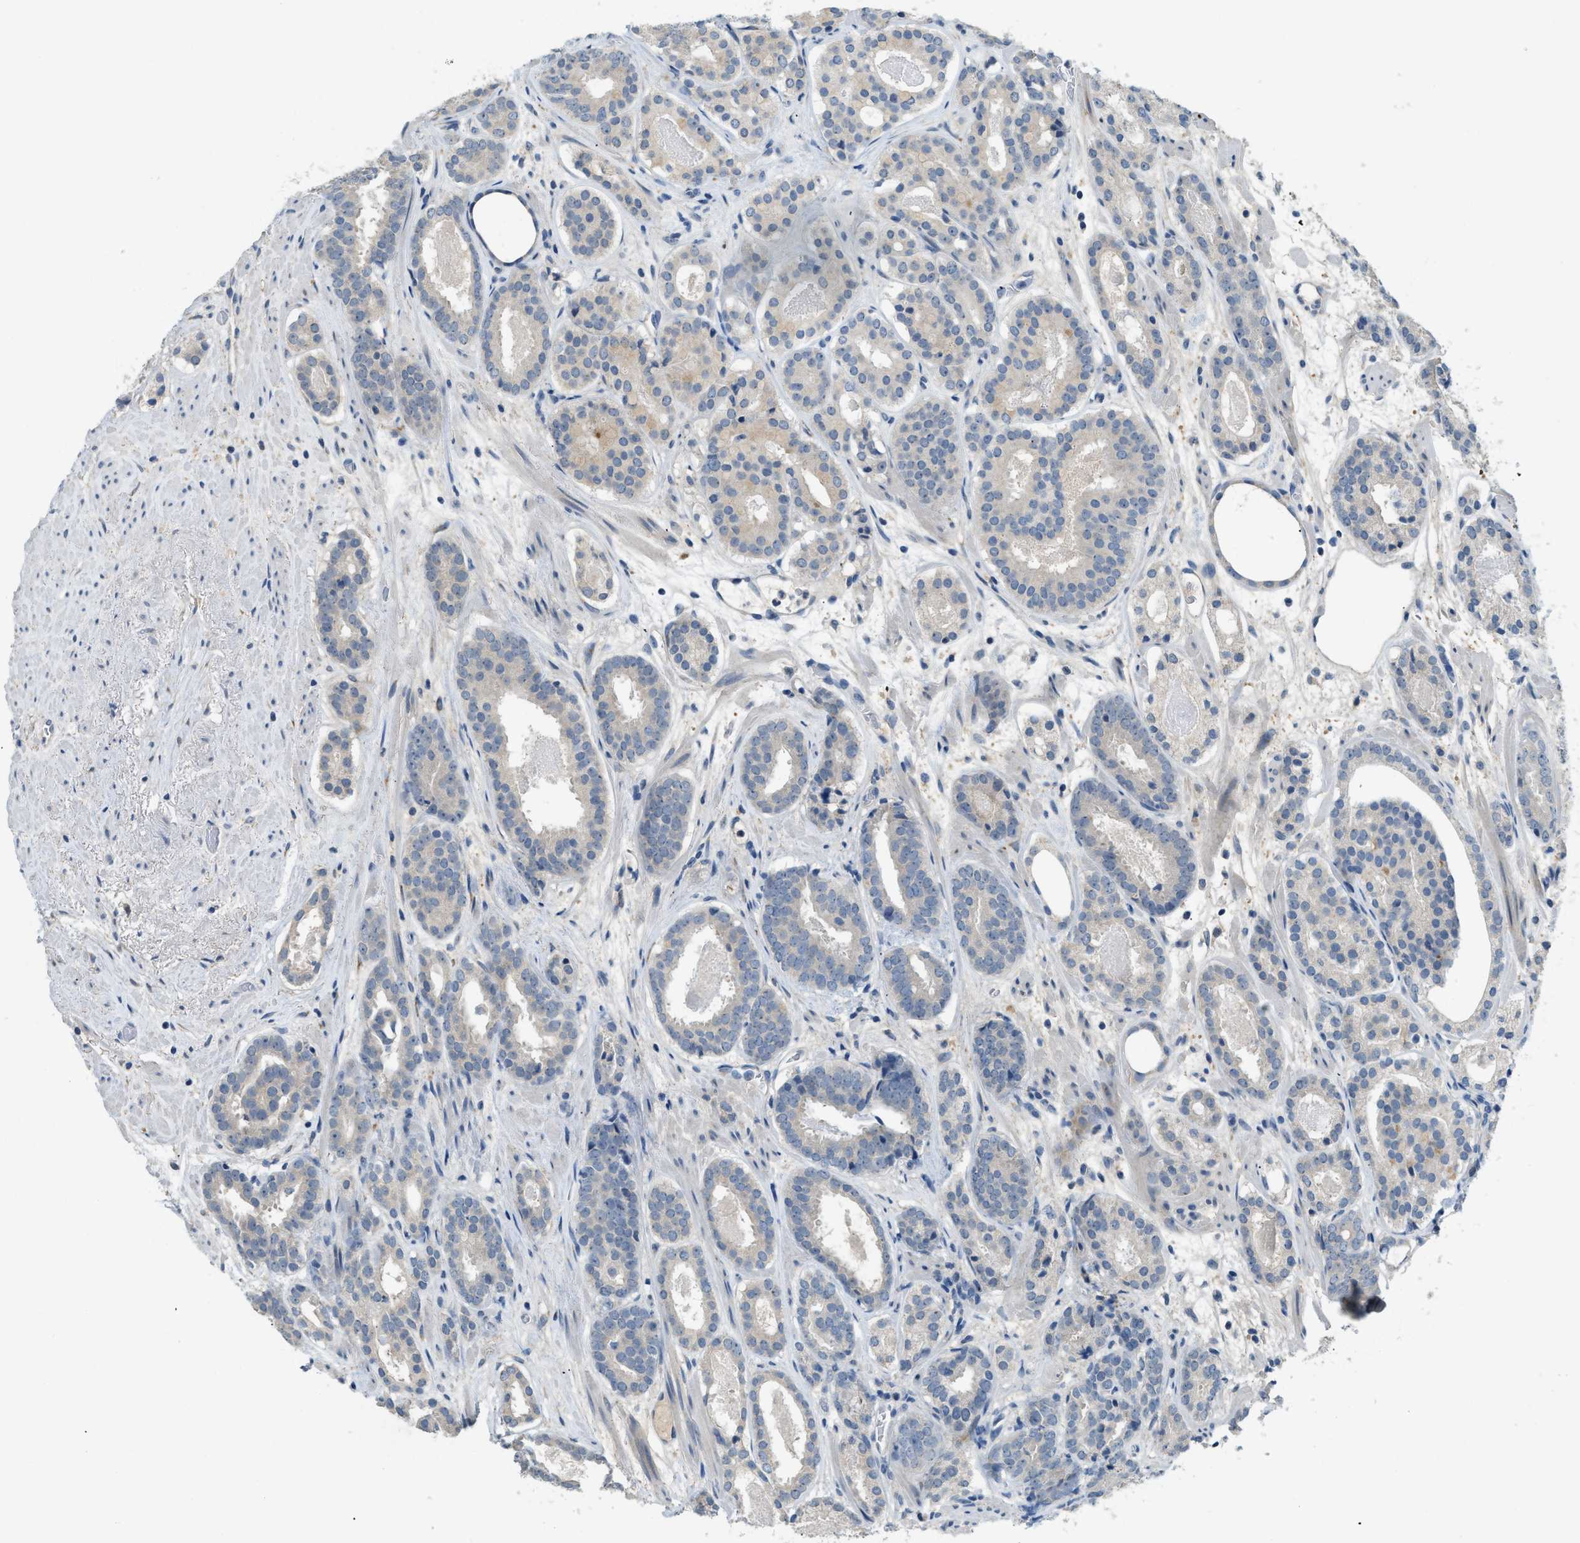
{"staining": {"intensity": "negative", "quantity": "none", "location": "none"}, "tissue": "prostate cancer", "cell_type": "Tumor cells", "image_type": "cancer", "snomed": [{"axis": "morphology", "description": "Adenocarcinoma, Low grade"}, {"axis": "topography", "description": "Prostate"}], "caption": "Tumor cells show no significant expression in prostate cancer.", "gene": "TMEM154", "patient": {"sex": "male", "age": 69}}